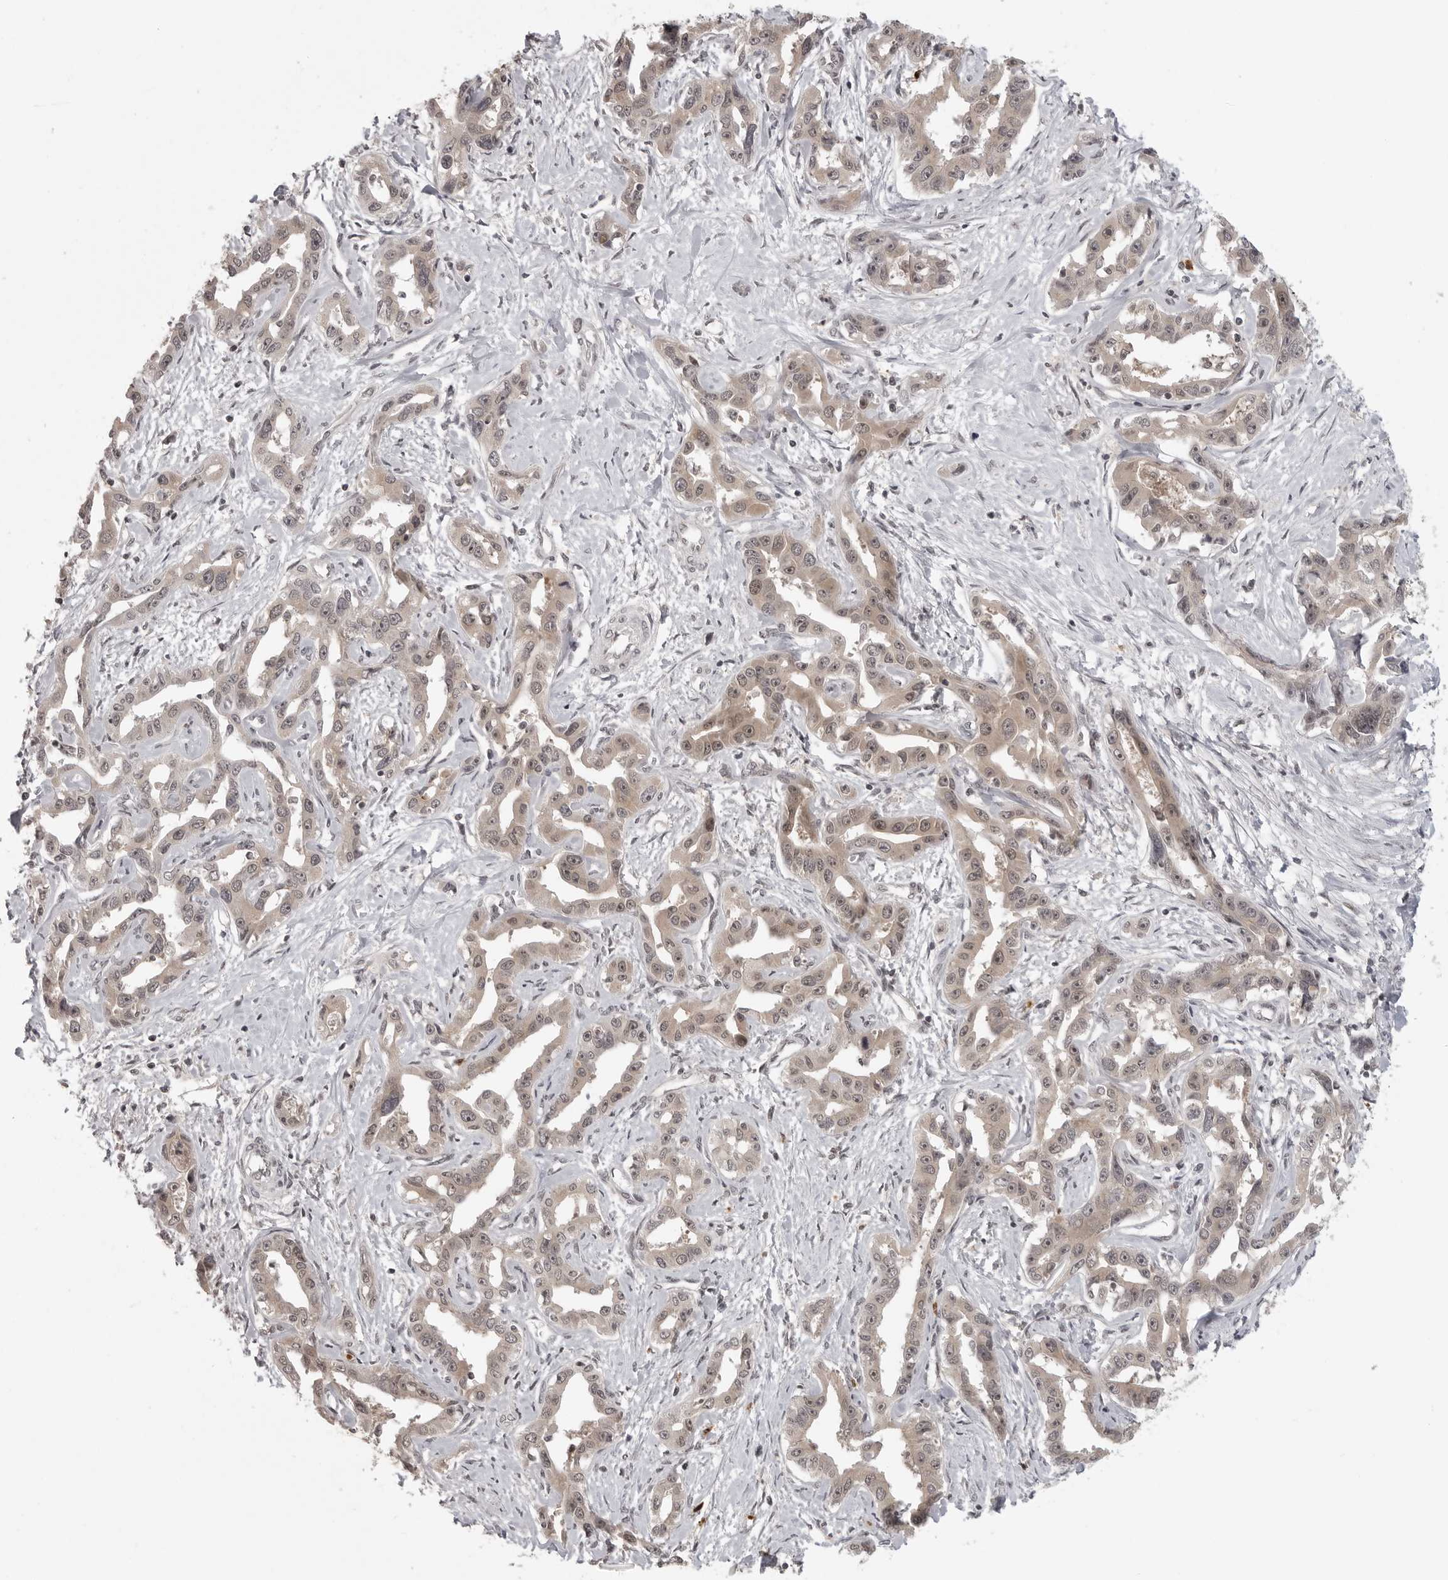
{"staining": {"intensity": "weak", "quantity": ">75%", "location": "cytoplasmic/membranous,nuclear"}, "tissue": "liver cancer", "cell_type": "Tumor cells", "image_type": "cancer", "snomed": [{"axis": "morphology", "description": "Cholangiocarcinoma"}, {"axis": "topography", "description": "Liver"}], "caption": "A photomicrograph showing weak cytoplasmic/membranous and nuclear positivity in about >75% of tumor cells in liver cancer, as visualized by brown immunohistochemical staining.", "gene": "PEG3", "patient": {"sex": "male", "age": 59}}